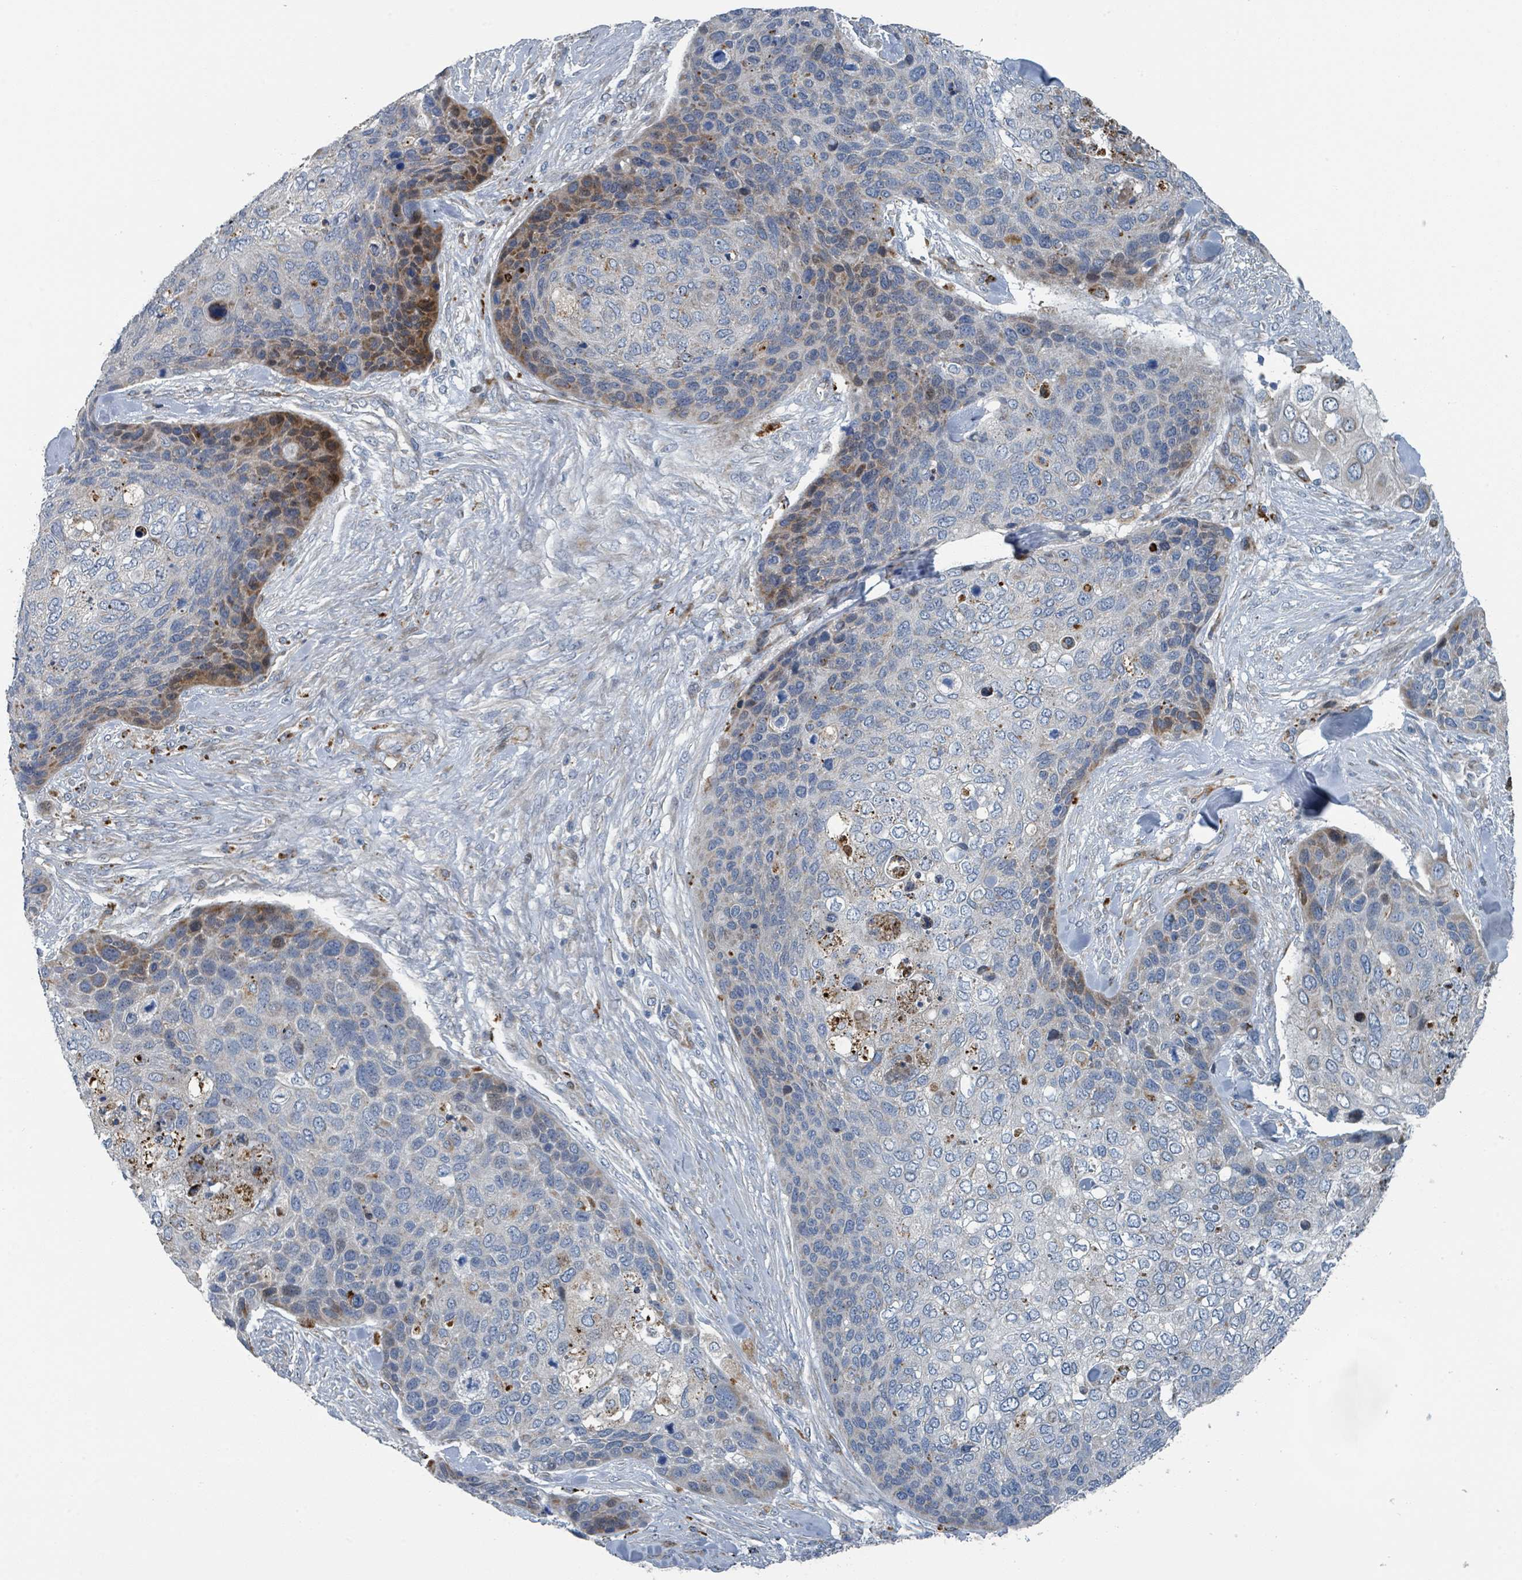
{"staining": {"intensity": "moderate", "quantity": "<25%", "location": "cytoplasmic/membranous"}, "tissue": "skin cancer", "cell_type": "Tumor cells", "image_type": "cancer", "snomed": [{"axis": "morphology", "description": "Basal cell carcinoma"}, {"axis": "topography", "description": "Skin"}], "caption": "The image shows a brown stain indicating the presence of a protein in the cytoplasmic/membranous of tumor cells in skin cancer (basal cell carcinoma).", "gene": "DIPK2A", "patient": {"sex": "female", "age": 74}}